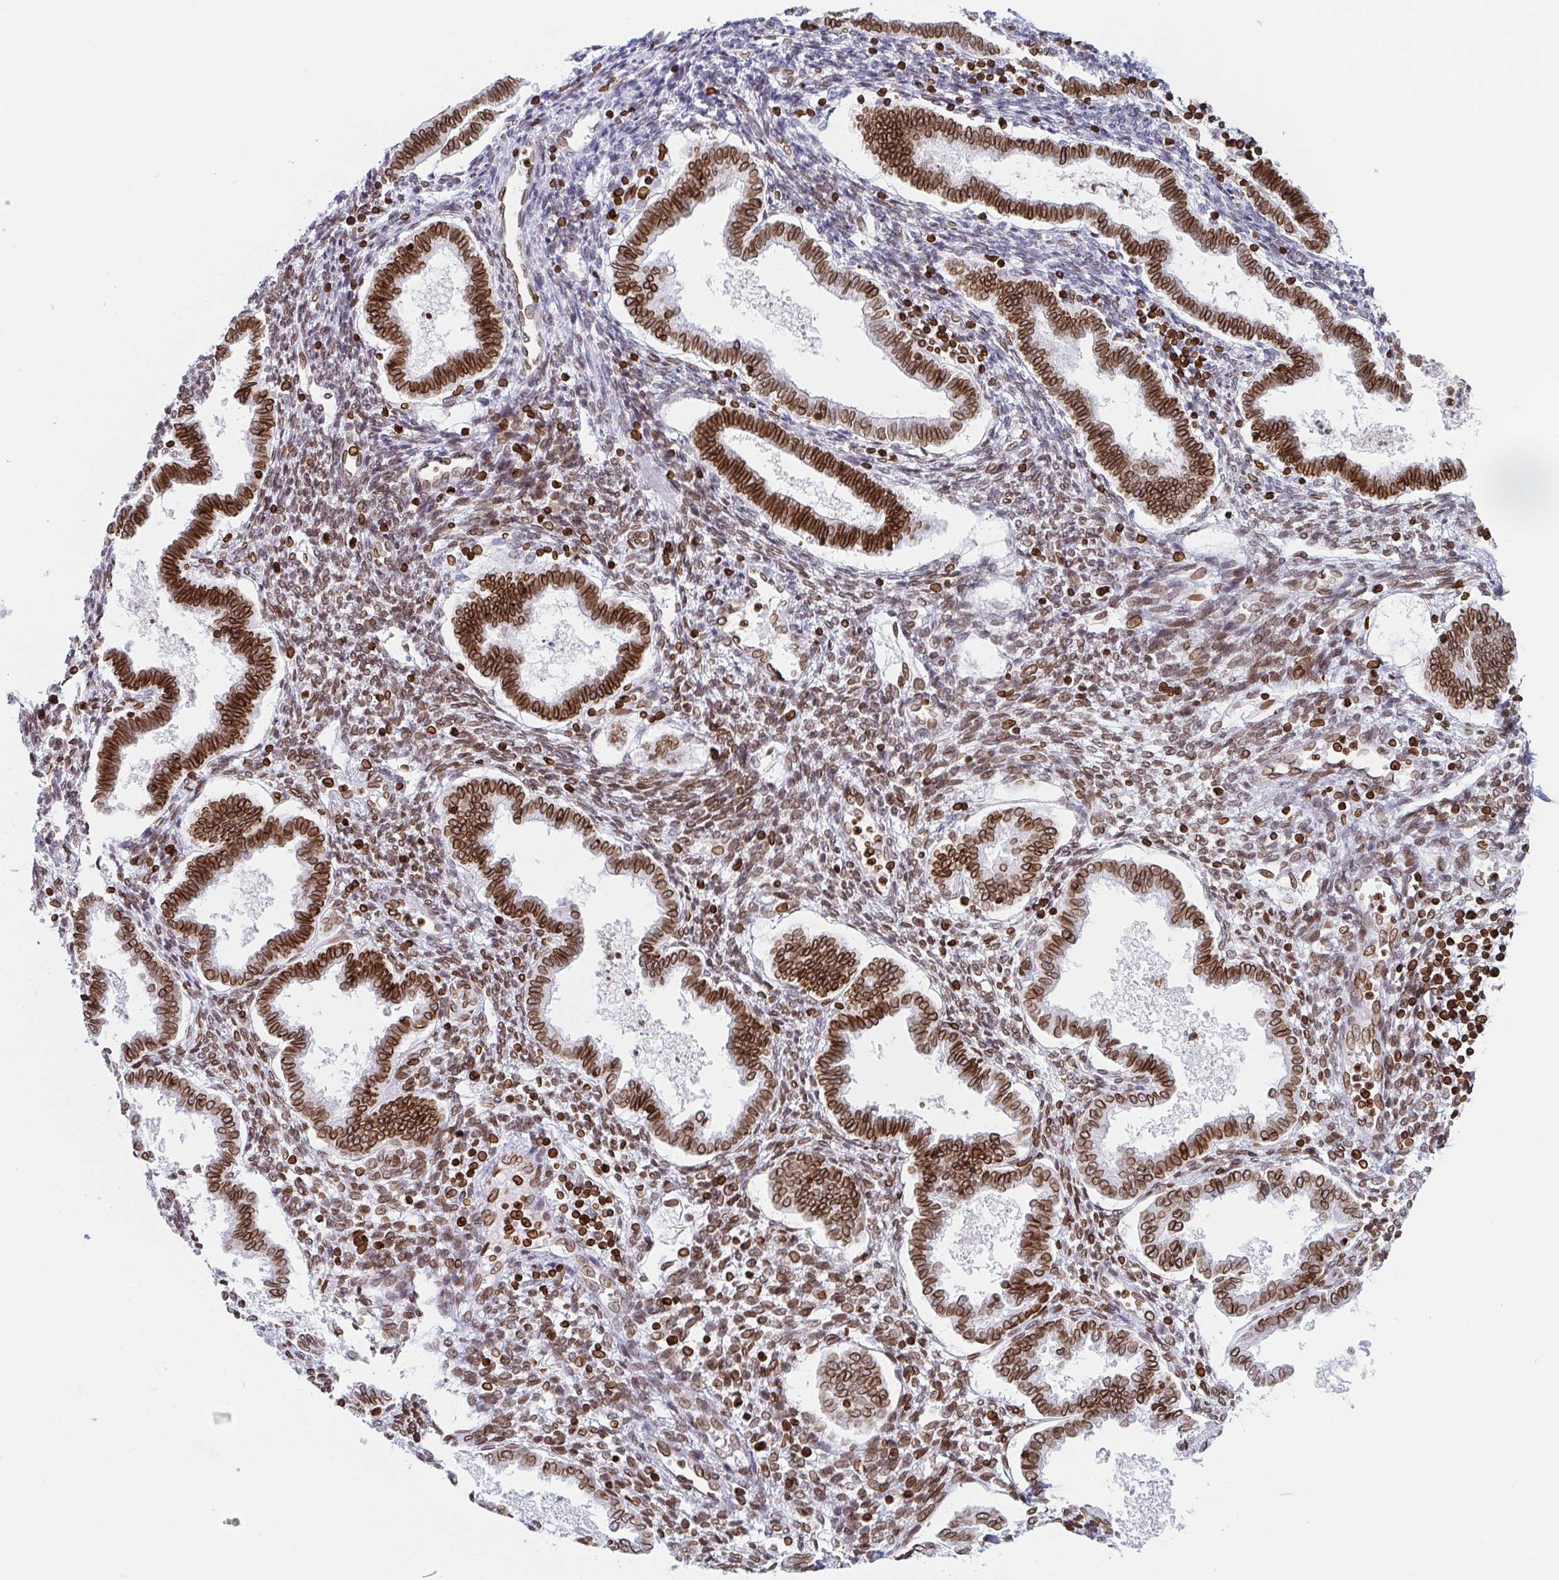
{"staining": {"intensity": "strong", "quantity": "25%-75%", "location": "cytoplasmic/membranous,nuclear"}, "tissue": "endometrium", "cell_type": "Cells in endometrial stroma", "image_type": "normal", "snomed": [{"axis": "morphology", "description": "Normal tissue, NOS"}, {"axis": "topography", "description": "Endometrium"}], "caption": "Cells in endometrial stroma exhibit high levels of strong cytoplasmic/membranous,nuclear expression in about 25%-75% of cells in benign endometrium. (DAB IHC with brightfield microscopy, high magnification).", "gene": "BTBD7", "patient": {"sex": "female", "age": 24}}